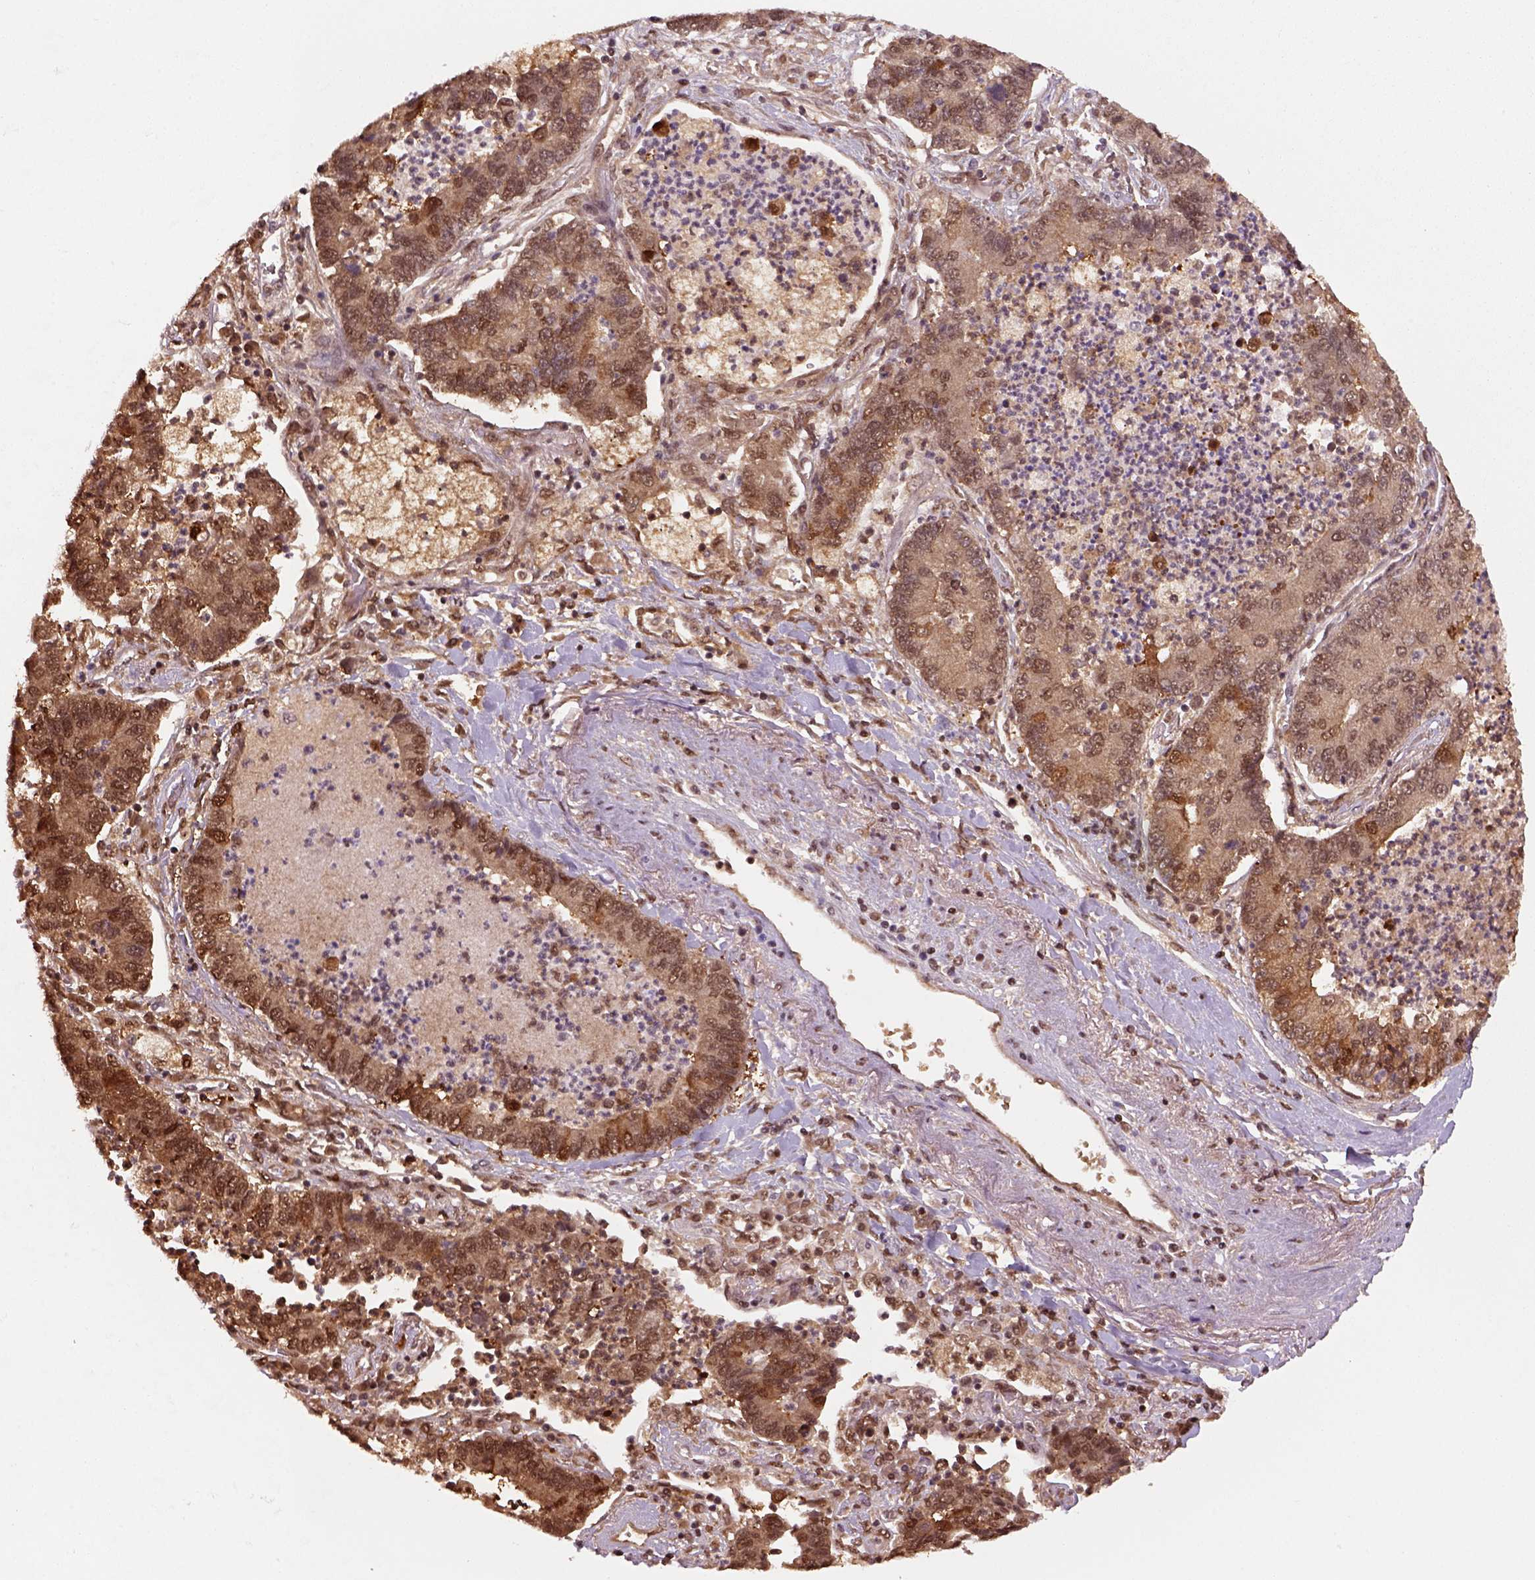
{"staining": {"intensity": "moderate", "quantity": ">75%", "location": "cytoplasmic/membranous,nuclear"}, "tissue": "lung cancer", "cell_type": "Tumor cells", "image_type": "cancer", "snomed": [{"axis": "morphology", "description": "Adenocarcinoma, NOS"}, {"axis": "topography", "description": "Lung"}], "caption": "Protein staining of lung cancer (adenocarcinoma) tissue exhibits moderate cytoplasmic/membranous and nuclear staining in about >75% of tumor cells.", "gene": "GOT1", "patient": {"sex": "female", "age": 57}}